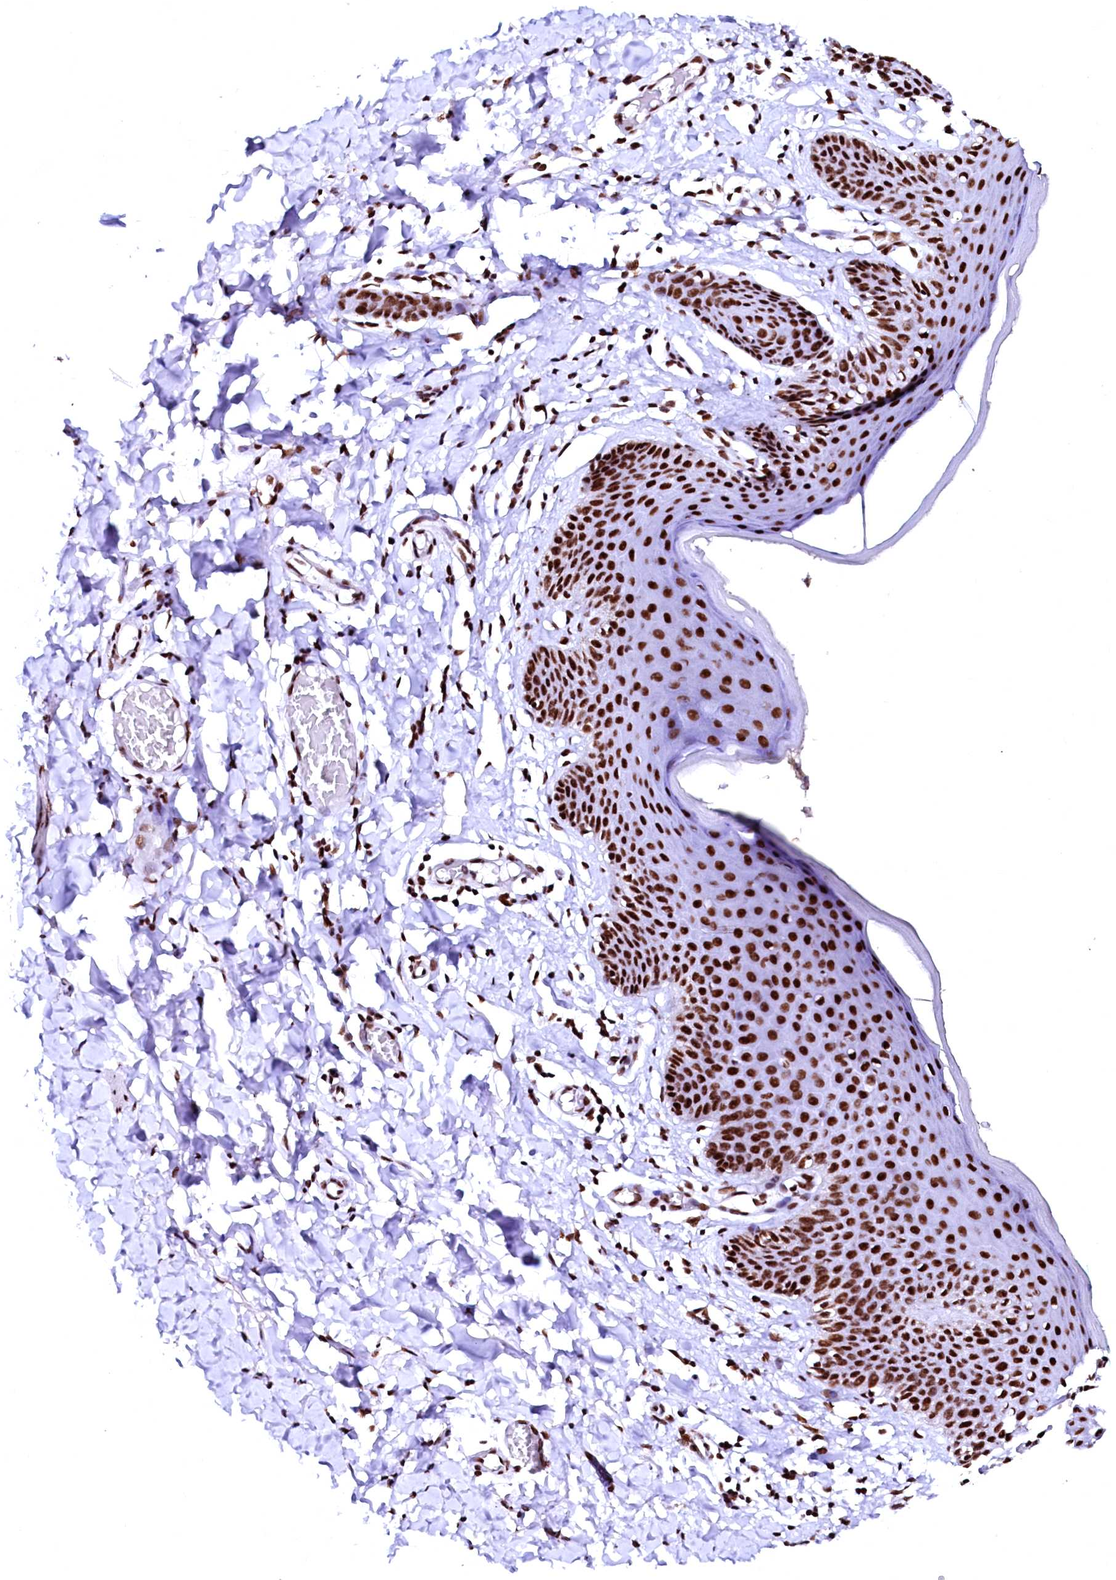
{"staining": {"intensity": "strong", "quantity": ">75%", "location": "nuclear"}, "tissue": "skin", "cell_type": "Epidermal cells", "image_type": "normal", "snomed": [{"axis": "morphology", "description": "Normal tissue, NOS"}, {"axis": "topography", "description": "Vulva"}], "caption": "Brown immunohistochemical staining in unremarkable skin demonstrates strong nuclear staining in about >75% of epidermal cells.", "gene": "CPSF6", "patient": {"sex": "female", "age": 66}}